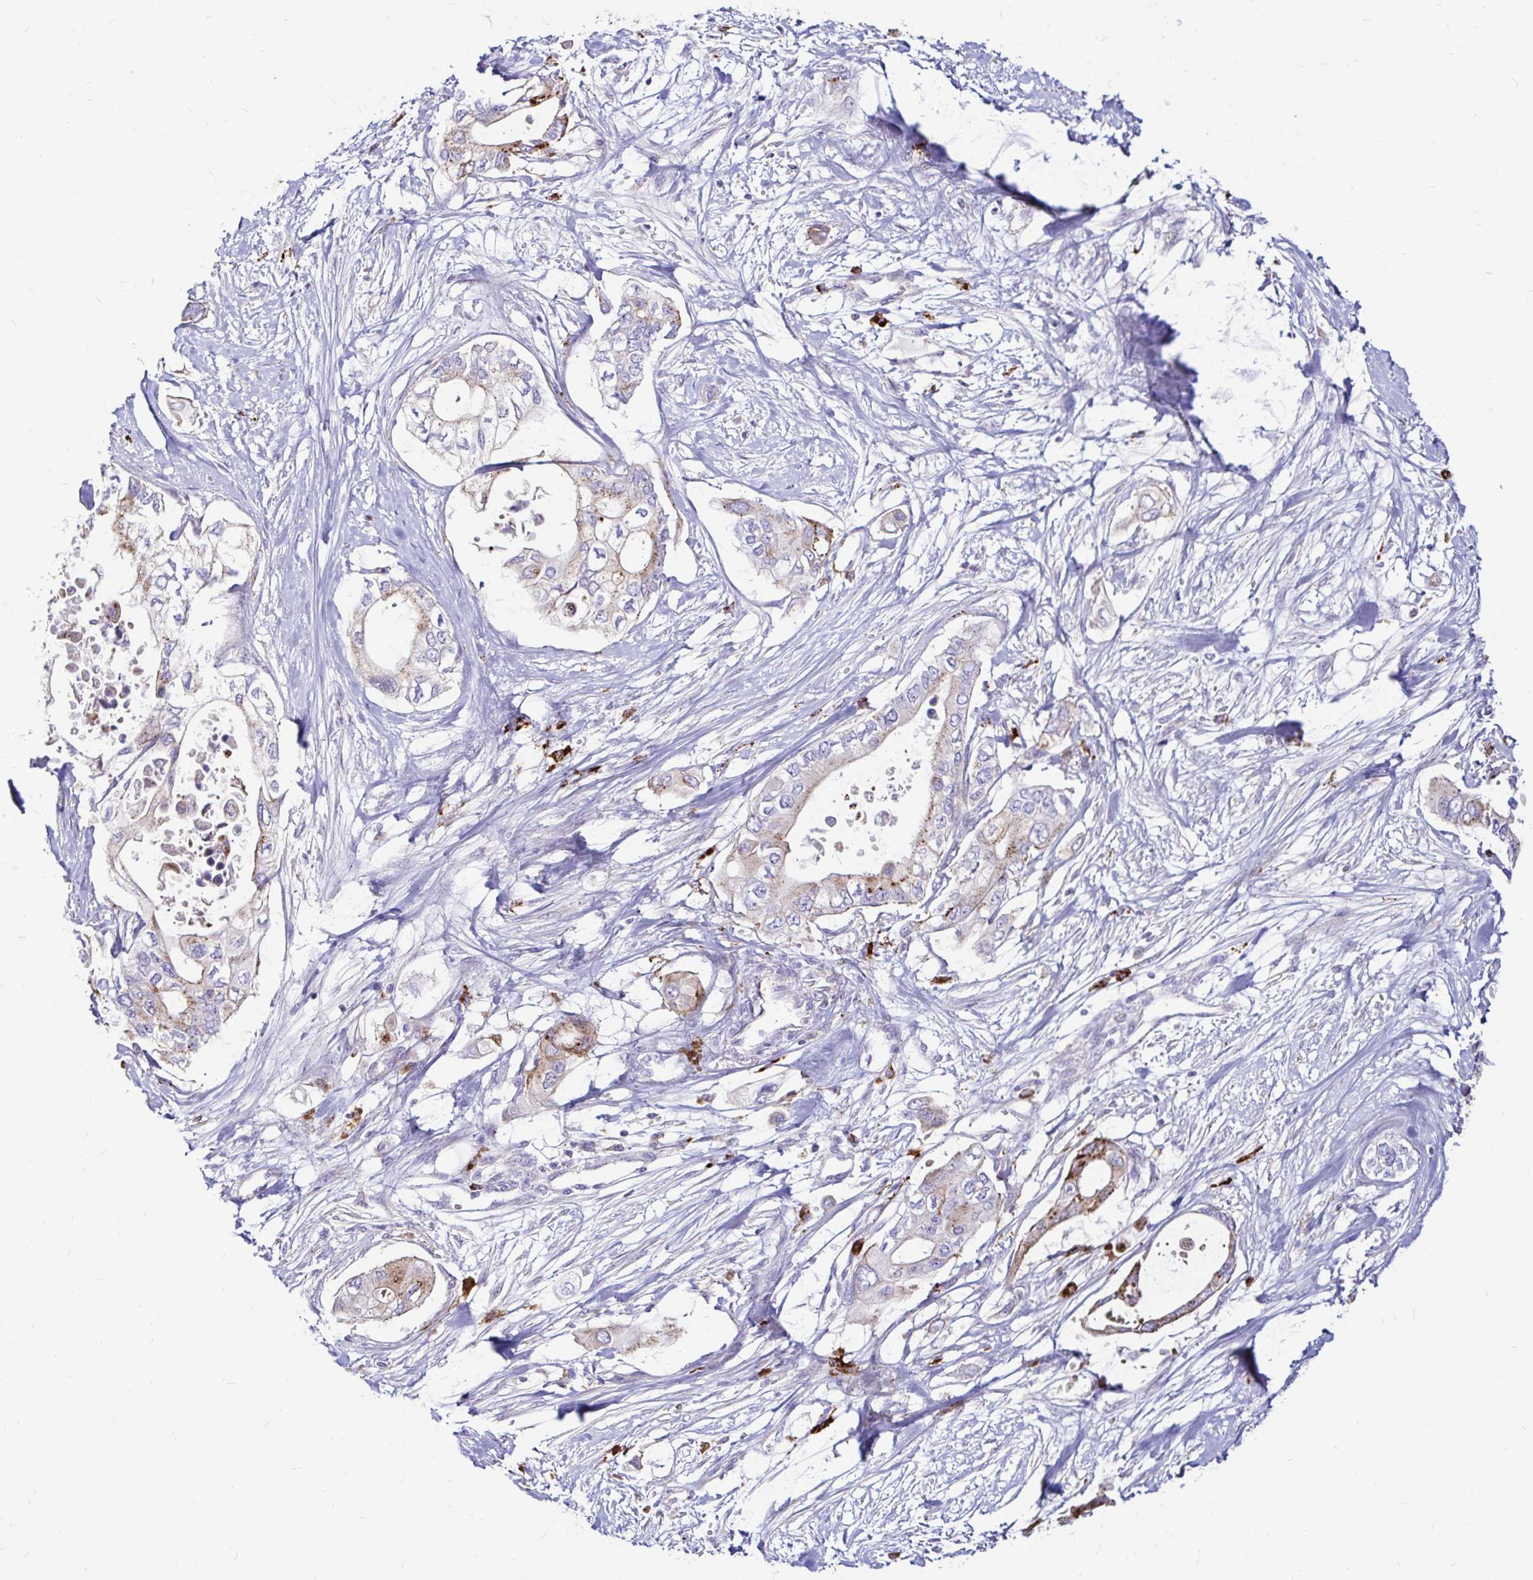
{"staining": {"intensity": "moderate", "quantity": "<25%", "location": "cytoplasmic/membranous"}, "tissue": "pancreatic cancer", "cell_type": "Tumor cells", "image_type": "cancer", "snomed": [{"axis": "morphology", "description": "Adenocarcinoma, NOS"}, {"axis": "topography", "description": "Pancreas"}], "caption": "Immunohistochemical staining of human pancreatic cancer (adenocarcinoma) reveals low levels of moderate cytoplasmic/membranous staining in about <25% of tumor cells. The staining is performed using DAB (3,3'-diaminobenzidine) brown chromogen to label protein expression. The nuclei are counter-stained blue using hematoxylin.", "gene": "FUCA1", "patient": {"sex": "female", "age": 63}}